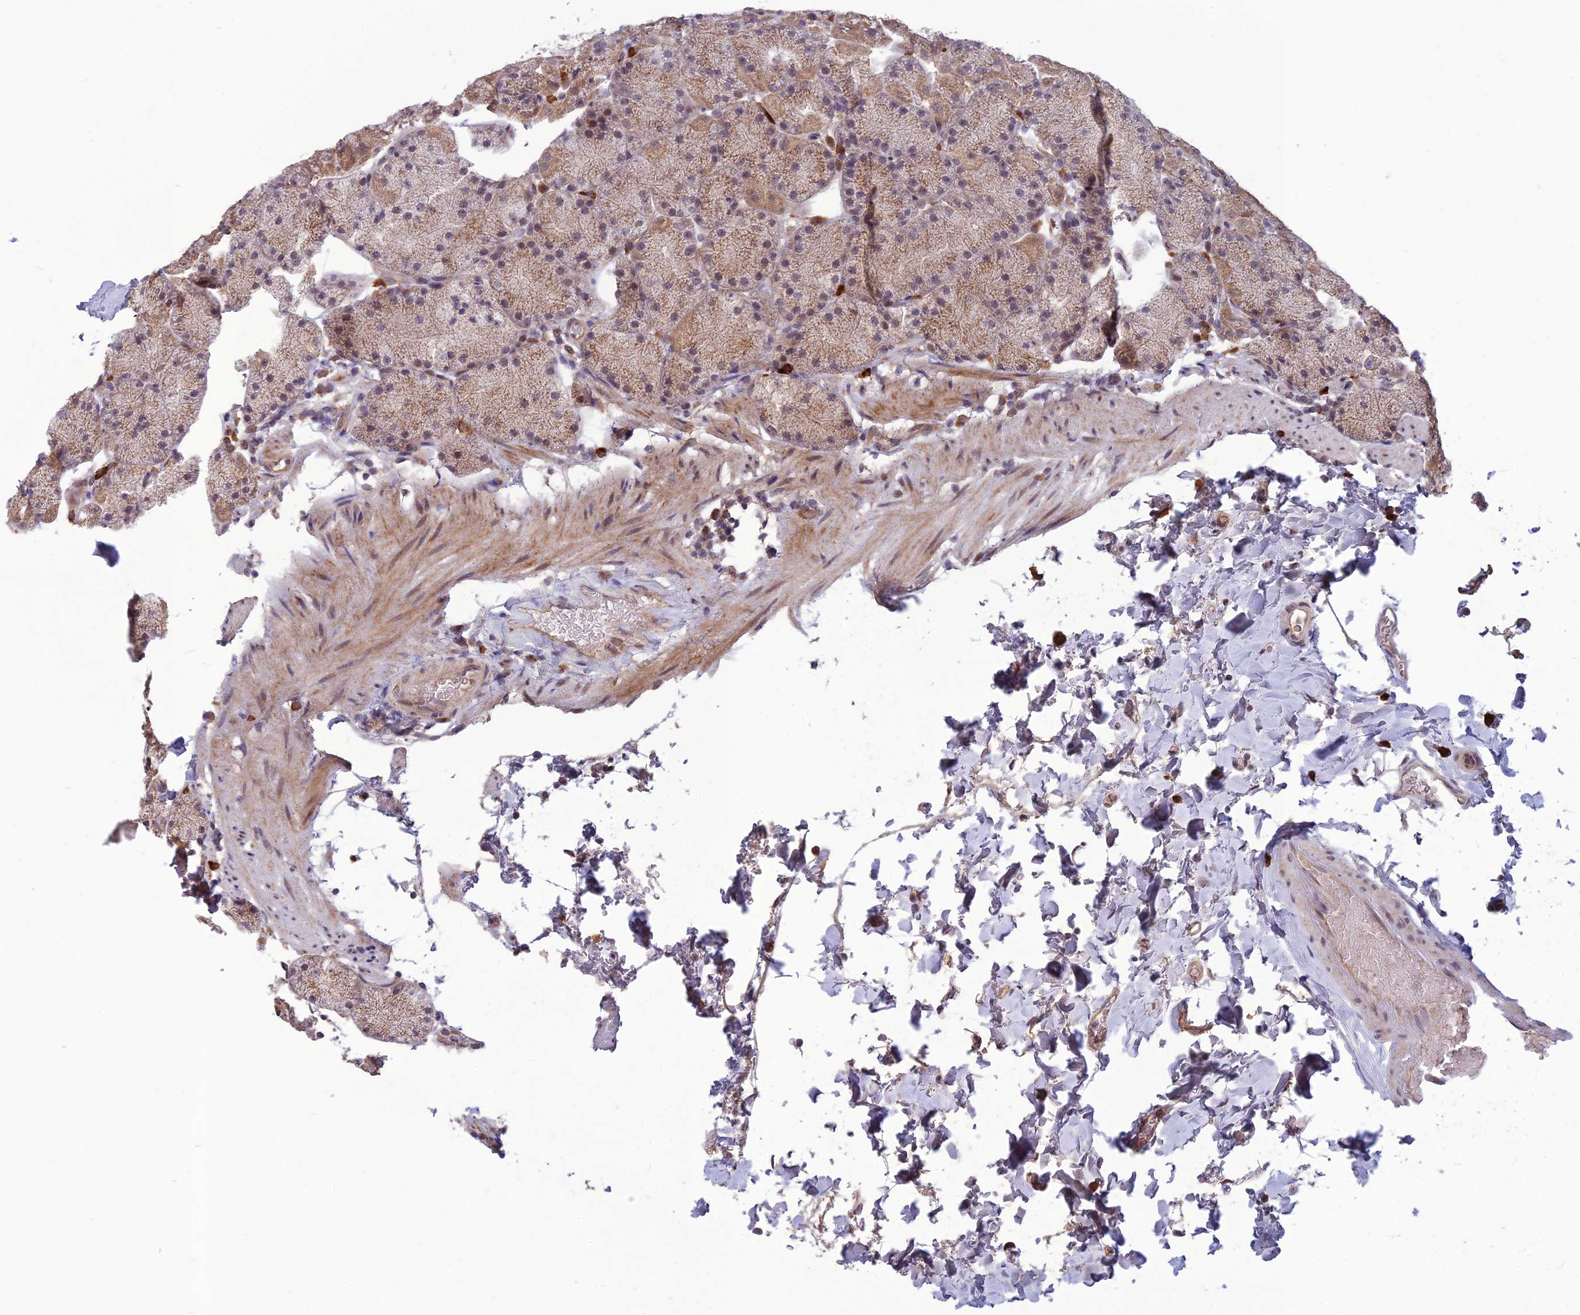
{"staining": {"intensity": "moderate", "quantity": ">75%", "location": "cytoplasmic/membranous,nuclear"}, "tissue": "stomach", "cell_type": "Glandular cells", "image_type": "normal", "snomed": [{"axis": "morphology", "description": "Normal tissue, NOS"}, {"axis": "topography", "description": "Stomach, upper"}, {"axis": "topography", "description": "Stomach, lower"}], "caption": "About >75% of glandular cells in unremarkable stomach reveal moderate cytoplasmic/membranous,nuclear protein expression as visualized by brown immunohistochemical staining.", "gene": "FBRS", "patient": {"sex": "male", "age": 67}}